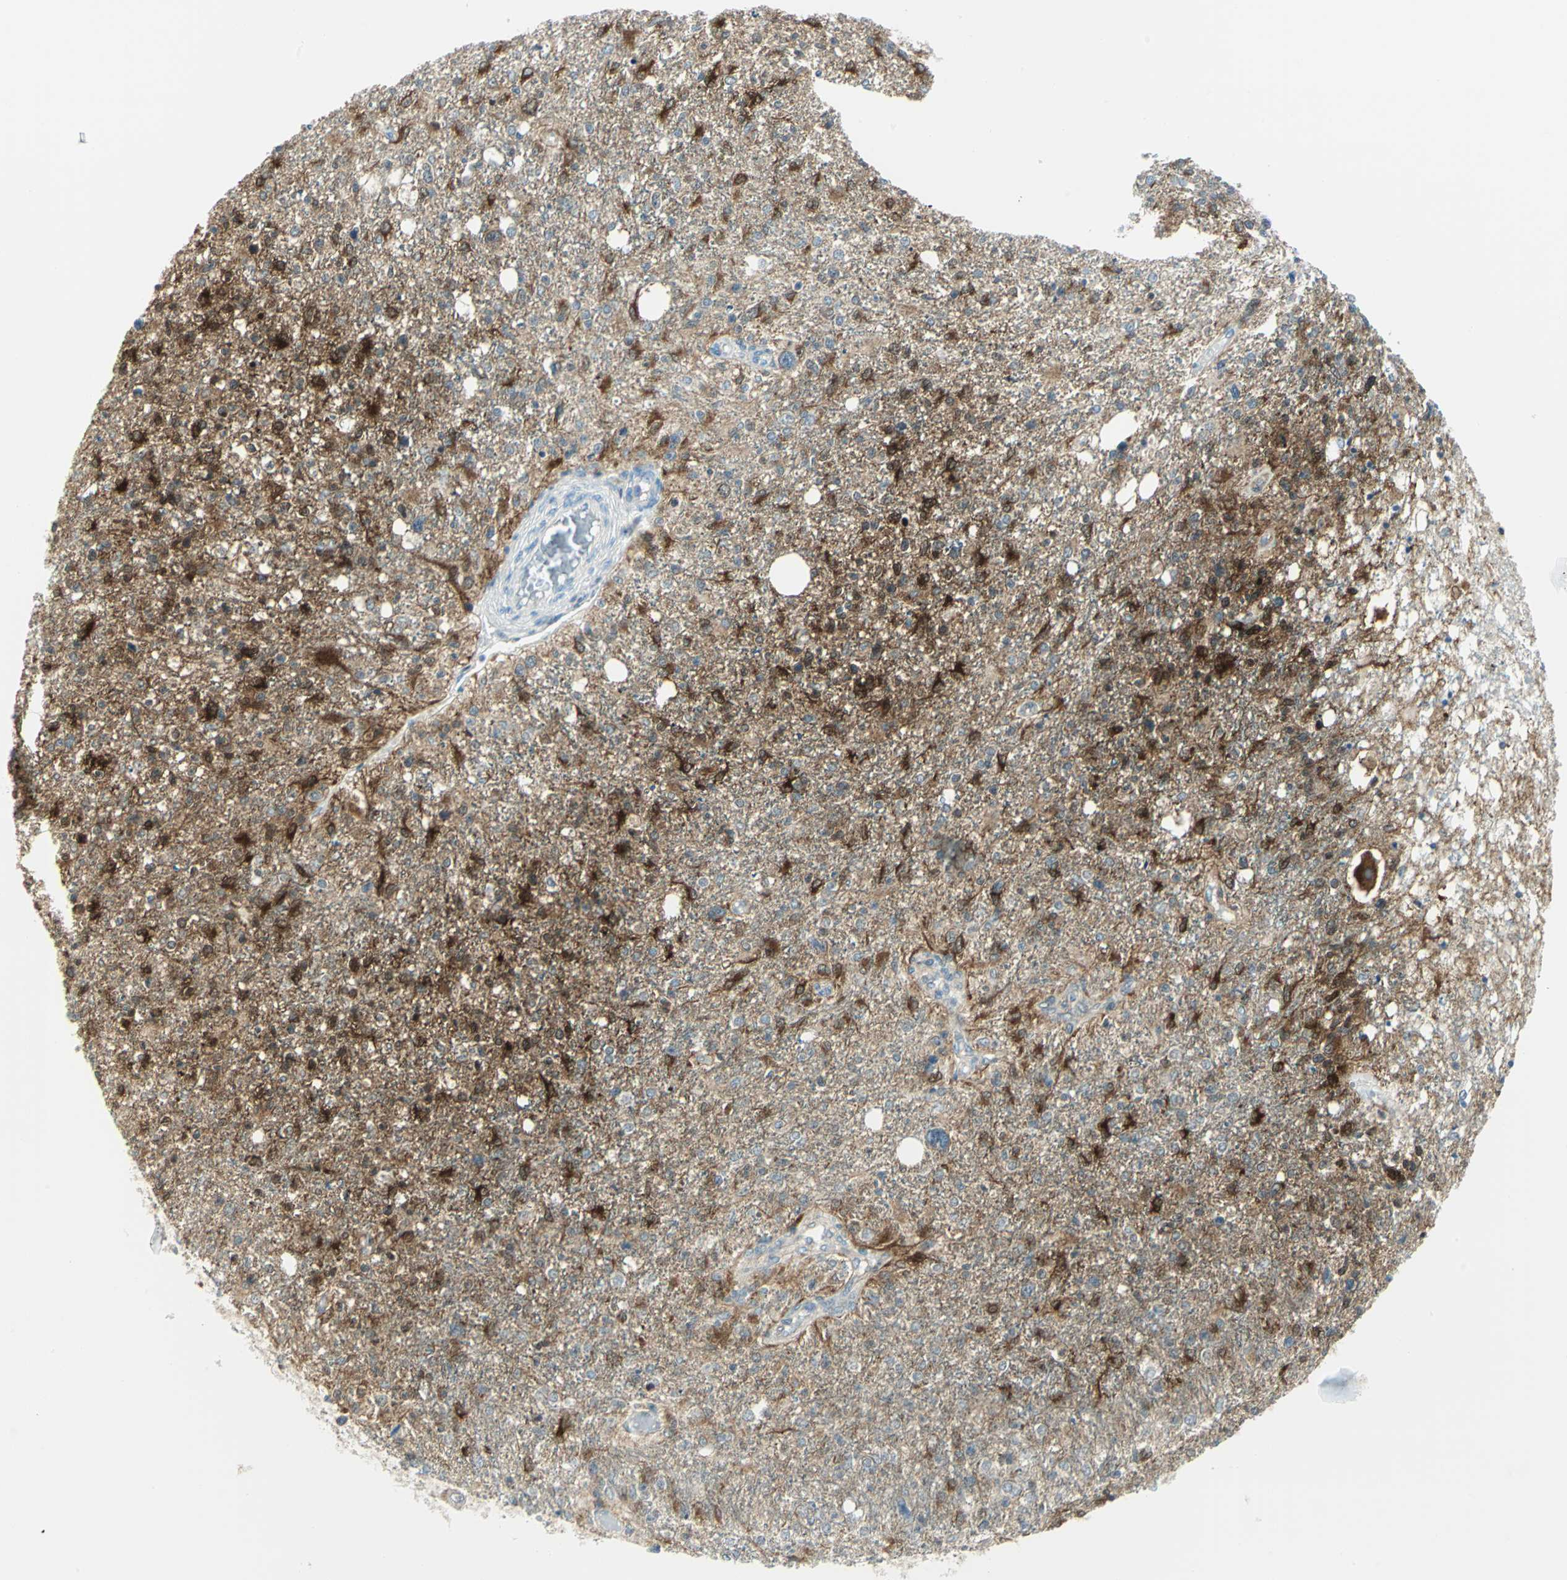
{"staining": {"intensity": "strong", "quantity": "25%-75%", "location": "cytoplasmic/membranous,nuclear"}, "tissue": "glioma", "cell_type": "Tumor cells", "image_type": "cancer", "snomed": [{"axis": "morphology", "description": "Glioma, malignant, High grade"}, {"axis": "topography", "description": "Cerebral cortex"}], "caption": "Glioma stained with a protein marker displays strong staining in tumor cells.", "gene": "ALDOA", "patient": {"sex": "male", "age": 76}}